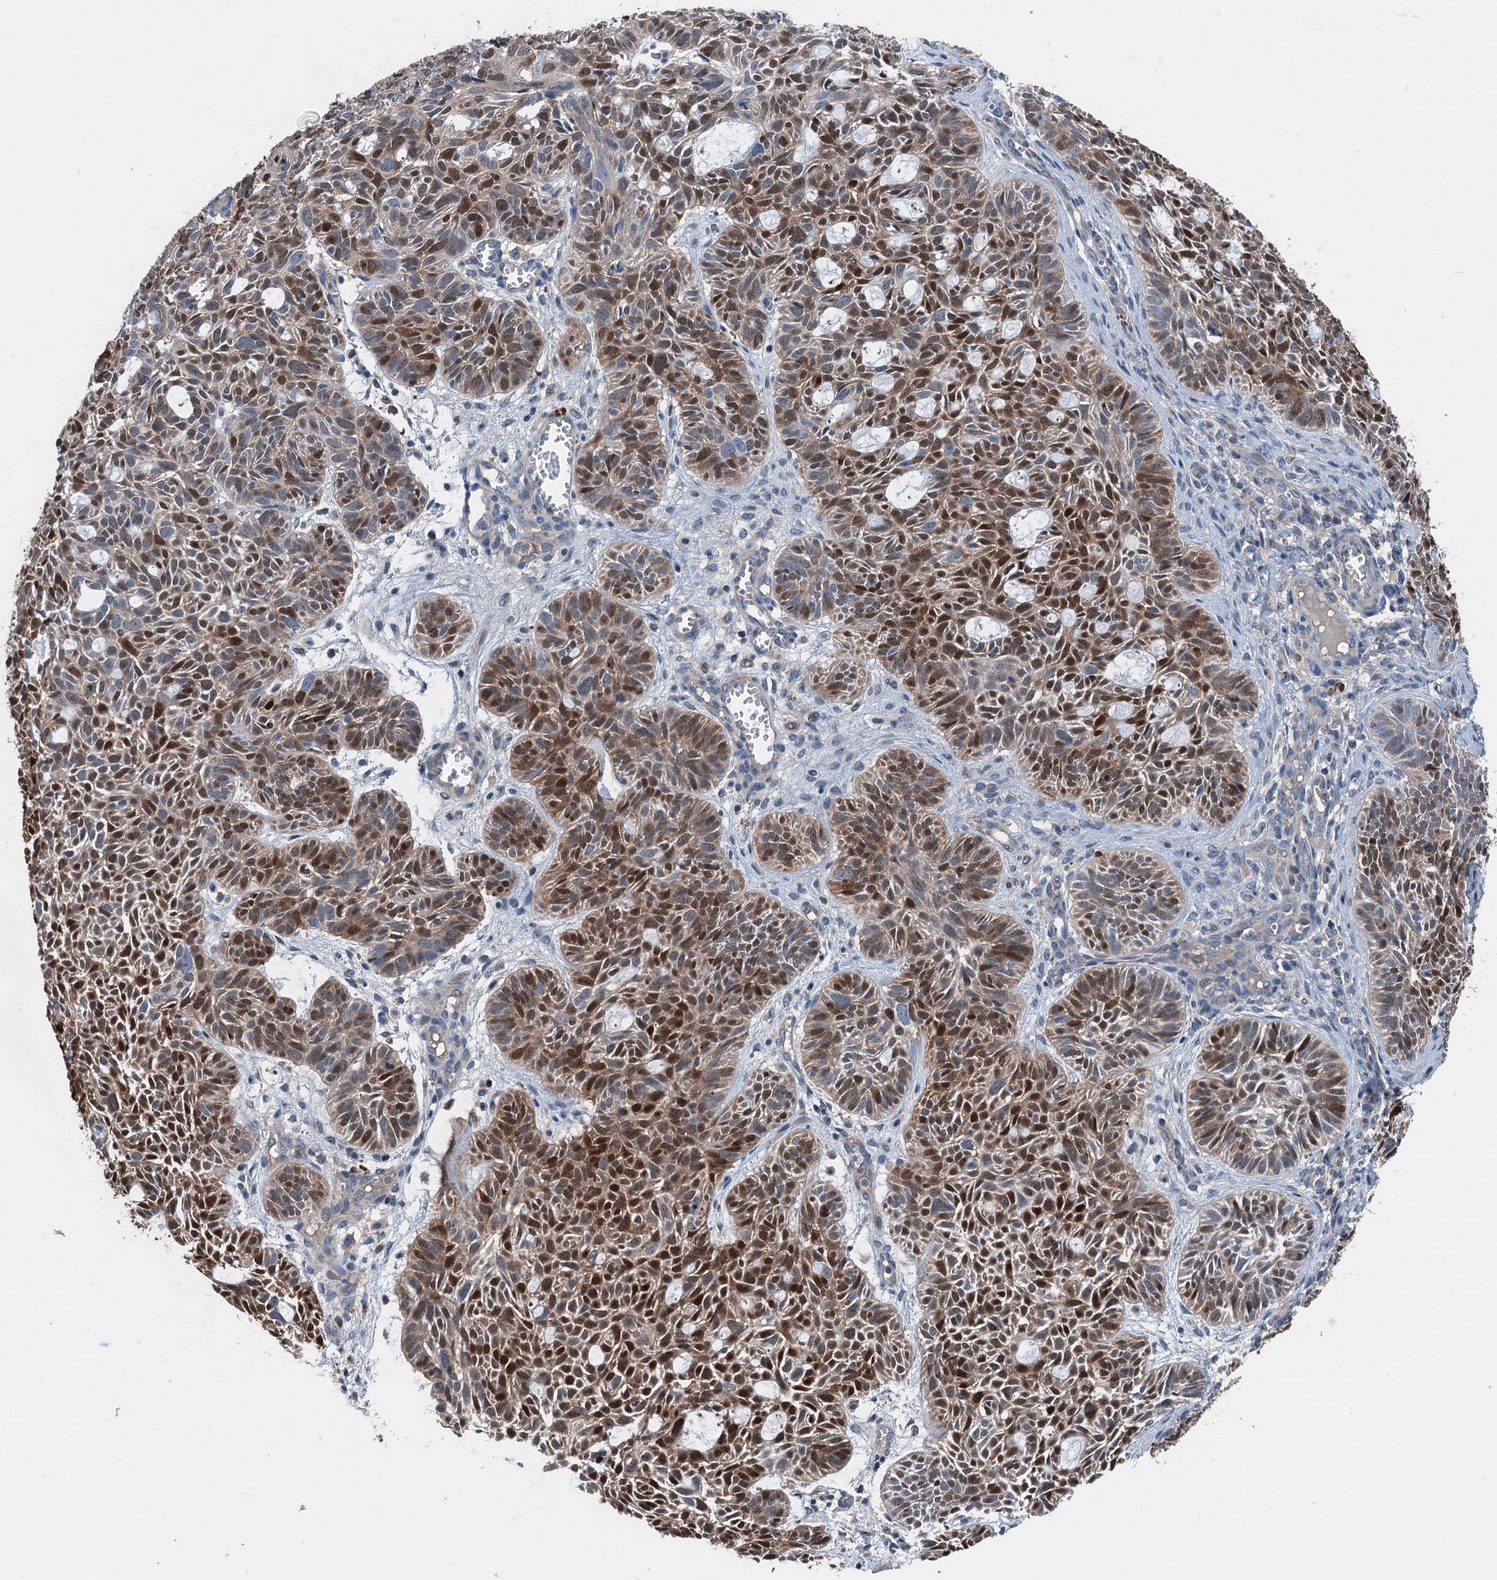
{"staining": {"intensity": "strong", "quantity": ">75%", "location": "nuclear"}, "tissue": "skin cancer", "cell_type": "Tumor cells", "image_type": "cancer", "snomed": [{"axis": "morphology", "description": "Basal cell carcinoma"}, {"axis": "topography", "description": "Skin"}], "caption": "Skin cancer (basal cell carcinoma) stained for a protein shows strong nuclear positivity in tumor cells.", "gene": "SLC2A10", "patient": {"sex": "male", "age": 69}}